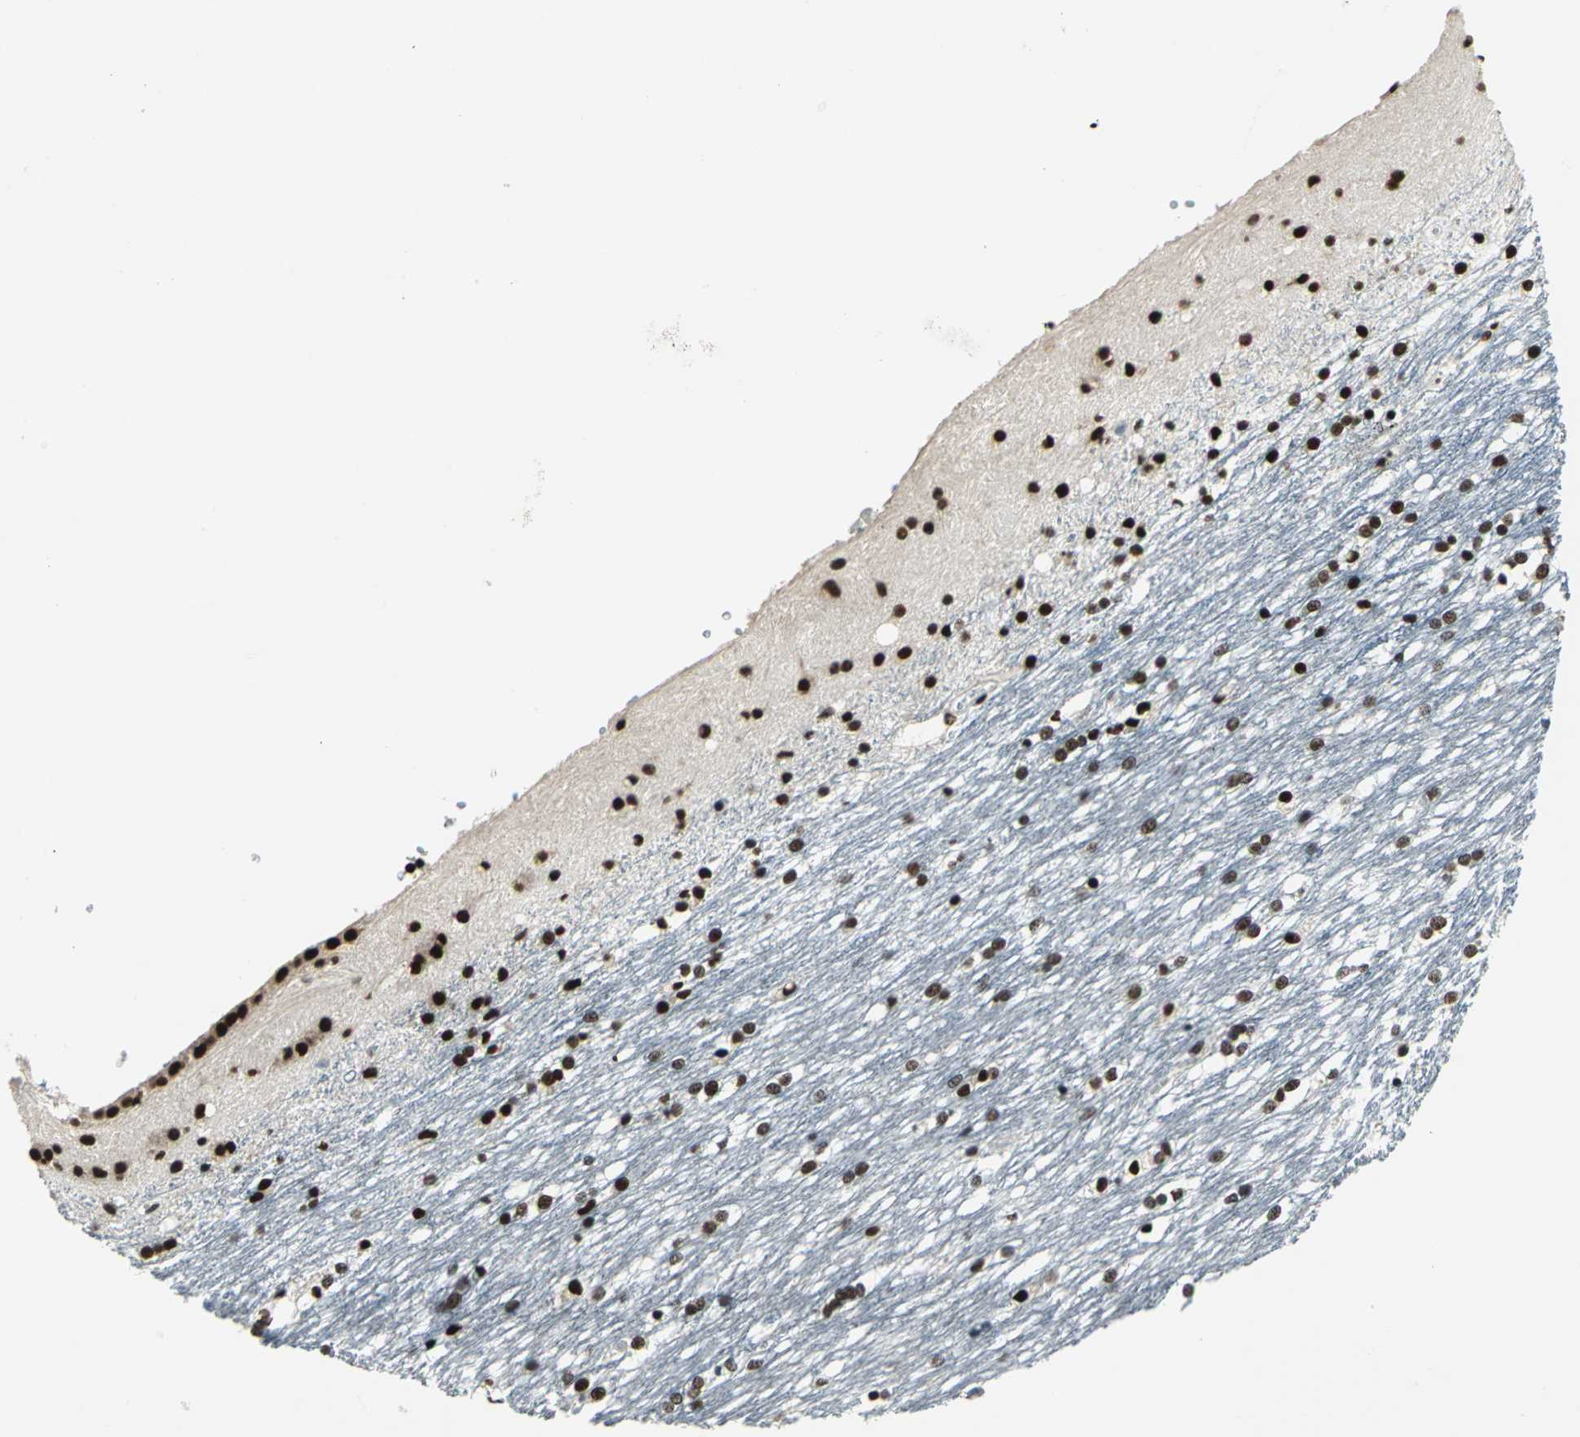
{"staining": {"intensity": "weak", "quantity": "<25%", "location": "nuclear"}, "tissue": "caudate", "cell_type": "Glial cells", "image_type": "normal", "snomed": [{"axis": "morphology", "description": "Normal tissue, NOS"}, {"axis": "topography", "description": "Lateral ventricle wall"}], "caption": "The photomicrograph reveals no significant staining in glial cells of caudate. The staining was performed using DAB to visualize the protein expression in brown, while the nuclei were stained in blue with hematoxylin (Magnification: 20x).", "gene": "BCLAF1", "patient": {"sex": "female", "age": 19}}